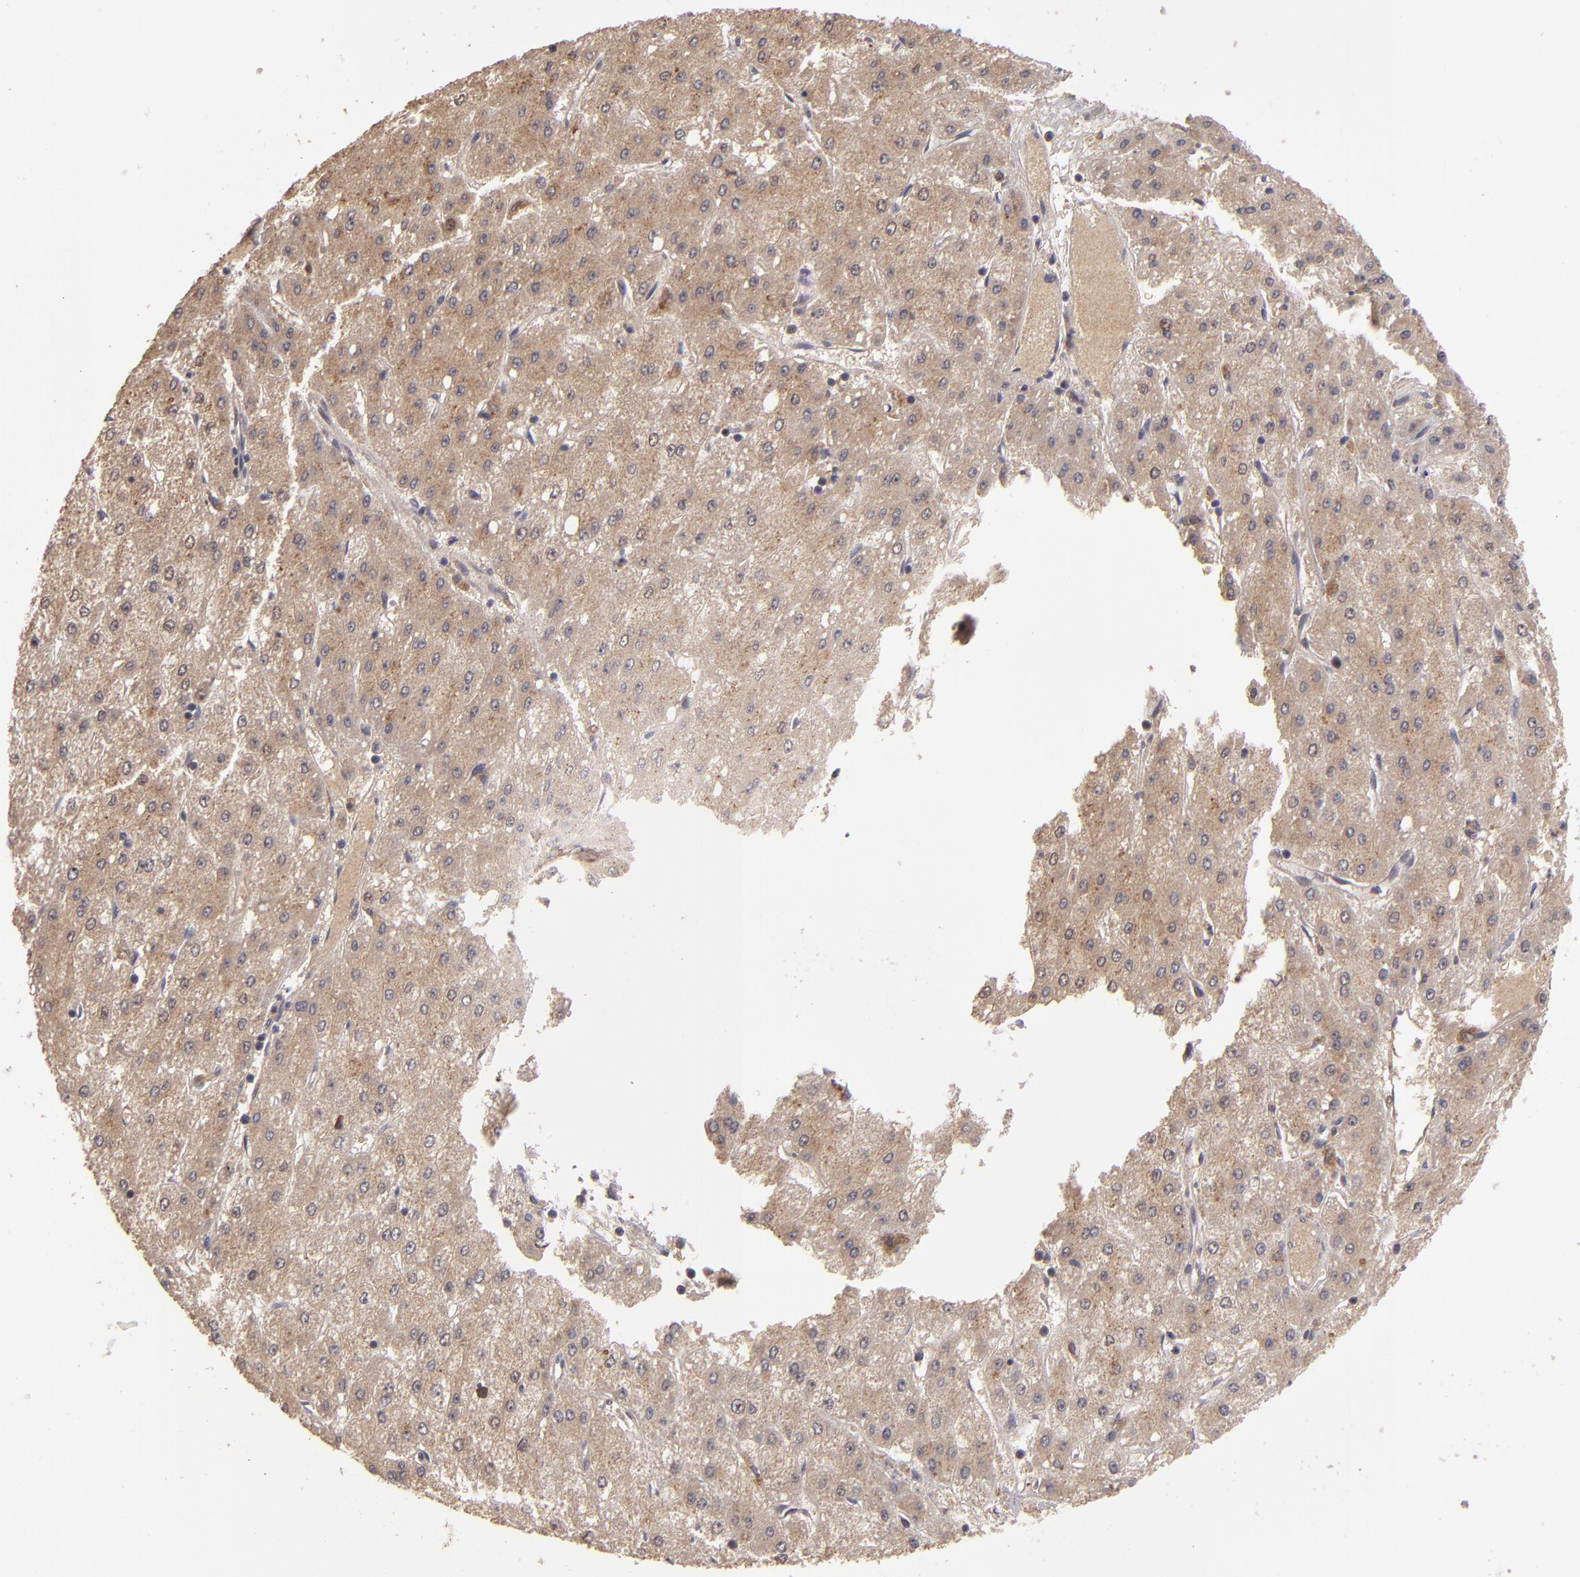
{"staining": {"intensity": "weak", "quantity": ">75%", "location": "cytoplasmic/membranous"}, "tissue": "liver cancer", "cell_type": "Tumor cells", "image_type": "cancer", "snomed": [{"axis": "morphology", "description": "Carcinoma, Hepatocellular, NOS"}, {"axis": "topography", "description": "Liver"}], "caption": "Liver cancer stained for a protein shows weak cytoplasmic/membranous positivity in tumor cells.", "gene": "ABHD12B", "patient": {"sex": "female", "age": 52}}